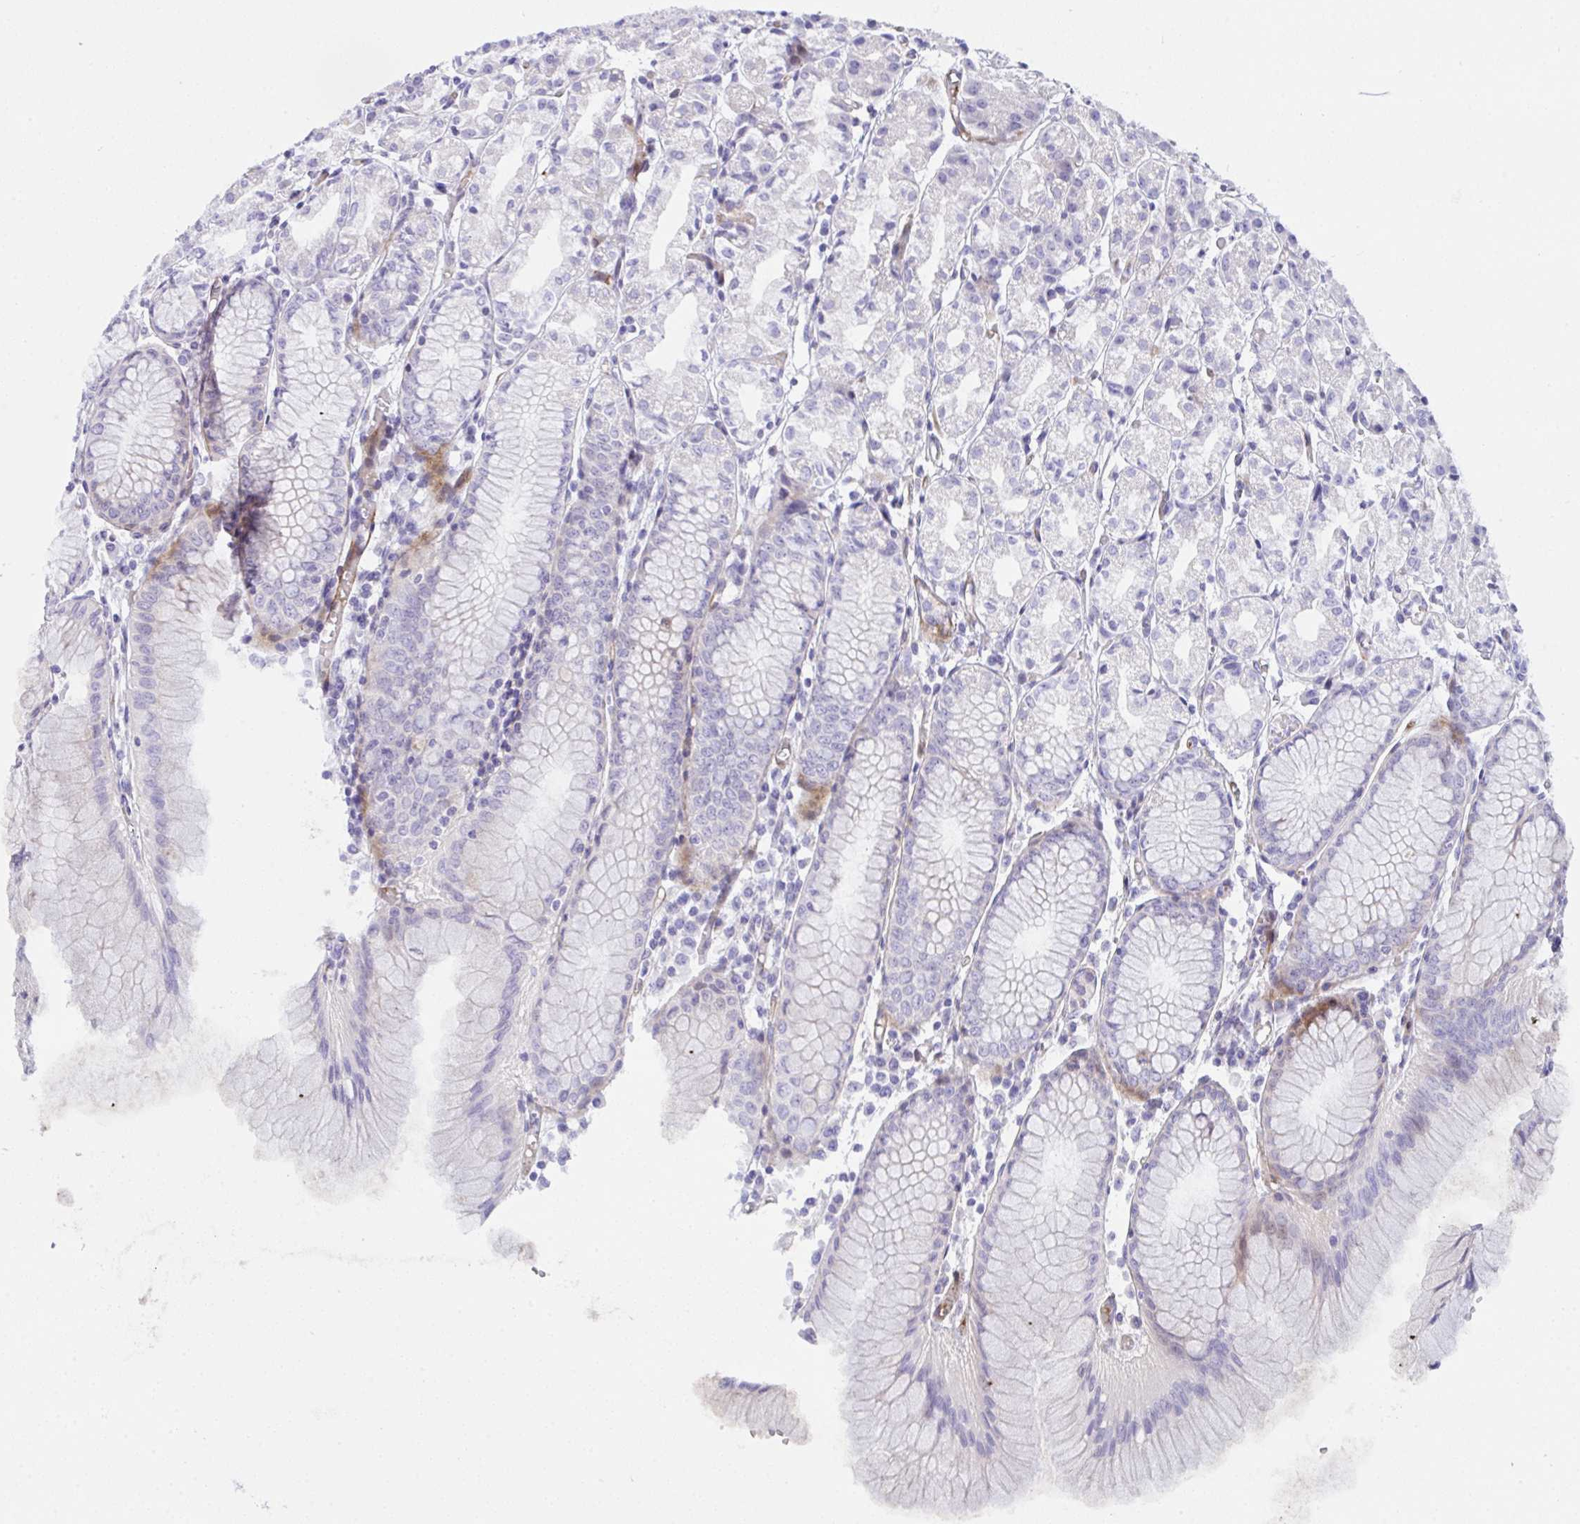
{"staining": {"intensity": "negative", "quantity": "none", "location": "none"}, "tissue": "stomach", "cell_type": "Glandular cells", "image_type": "normal", "snomed": [{"axis": "morphology", "description": "Normal tissue, NOS"}, {"axis": "topography", "description": "Stomach"}], "caption": "Histopathology image shows no protein staining in glandular cells of unremarkable stomach.", "gene": "ZNF713", "patient": {"sex": "female", "age": 57}}